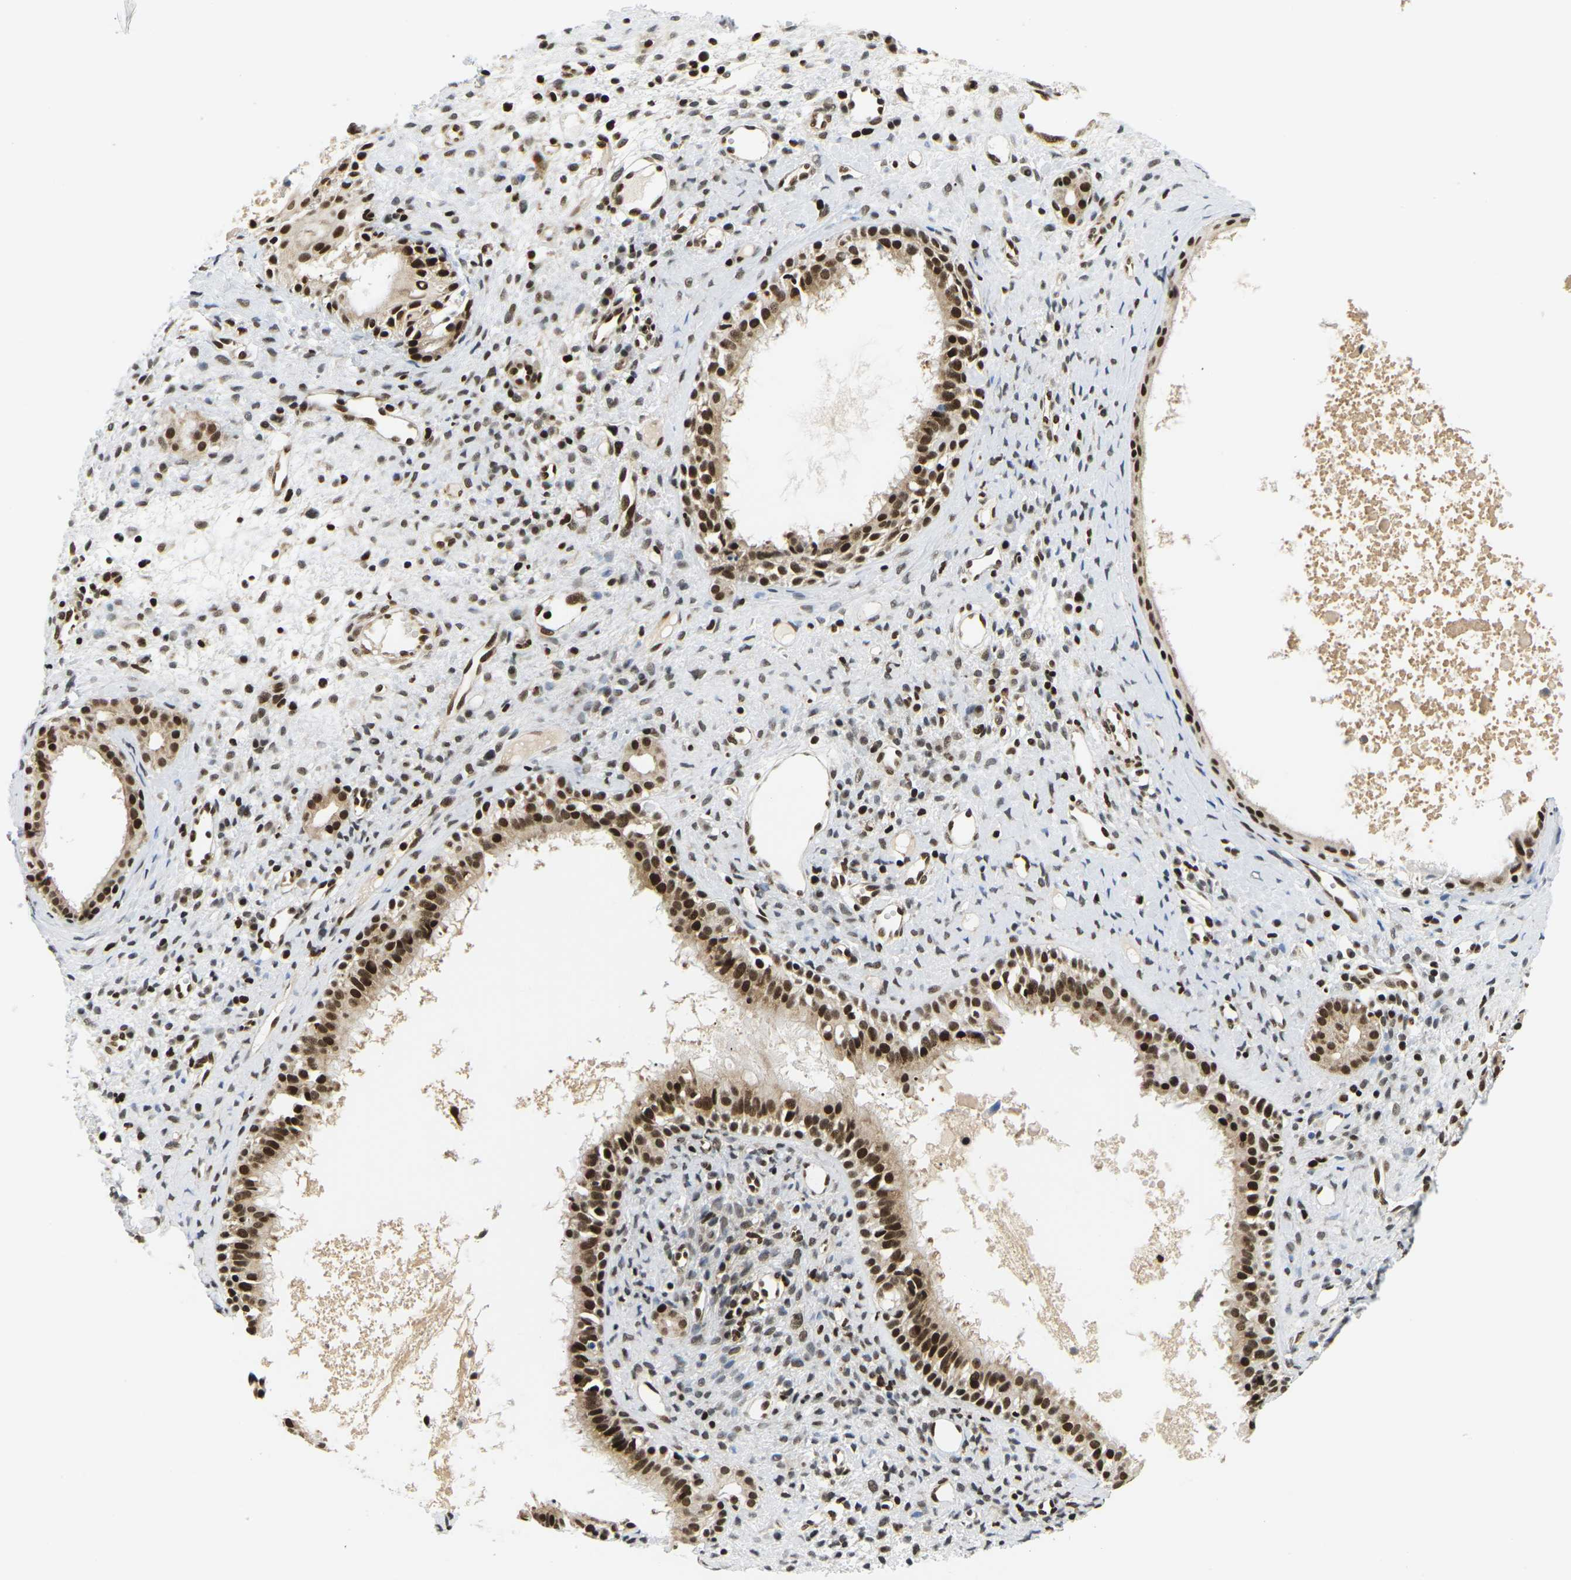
{"staining": {"intensity": "strong", "quantity": ">75%", "location": "nuclear"}, "tissue": "nasopharynx", "cell_type": "Respiratory epithelial cells", "image_type": "normal", "snomed": [{"axis": "morphology", "description": "Normal tissue, NOS"}, {"axis": "topography", "description": "Nasopharynx"}], "caption": "An image of nasopharynx stained for a protein reveals strong nuclear brown staining in respiratory epithelial cells.", "gene": "CELF1", "patient": {"sex": "male", "age": 22}}